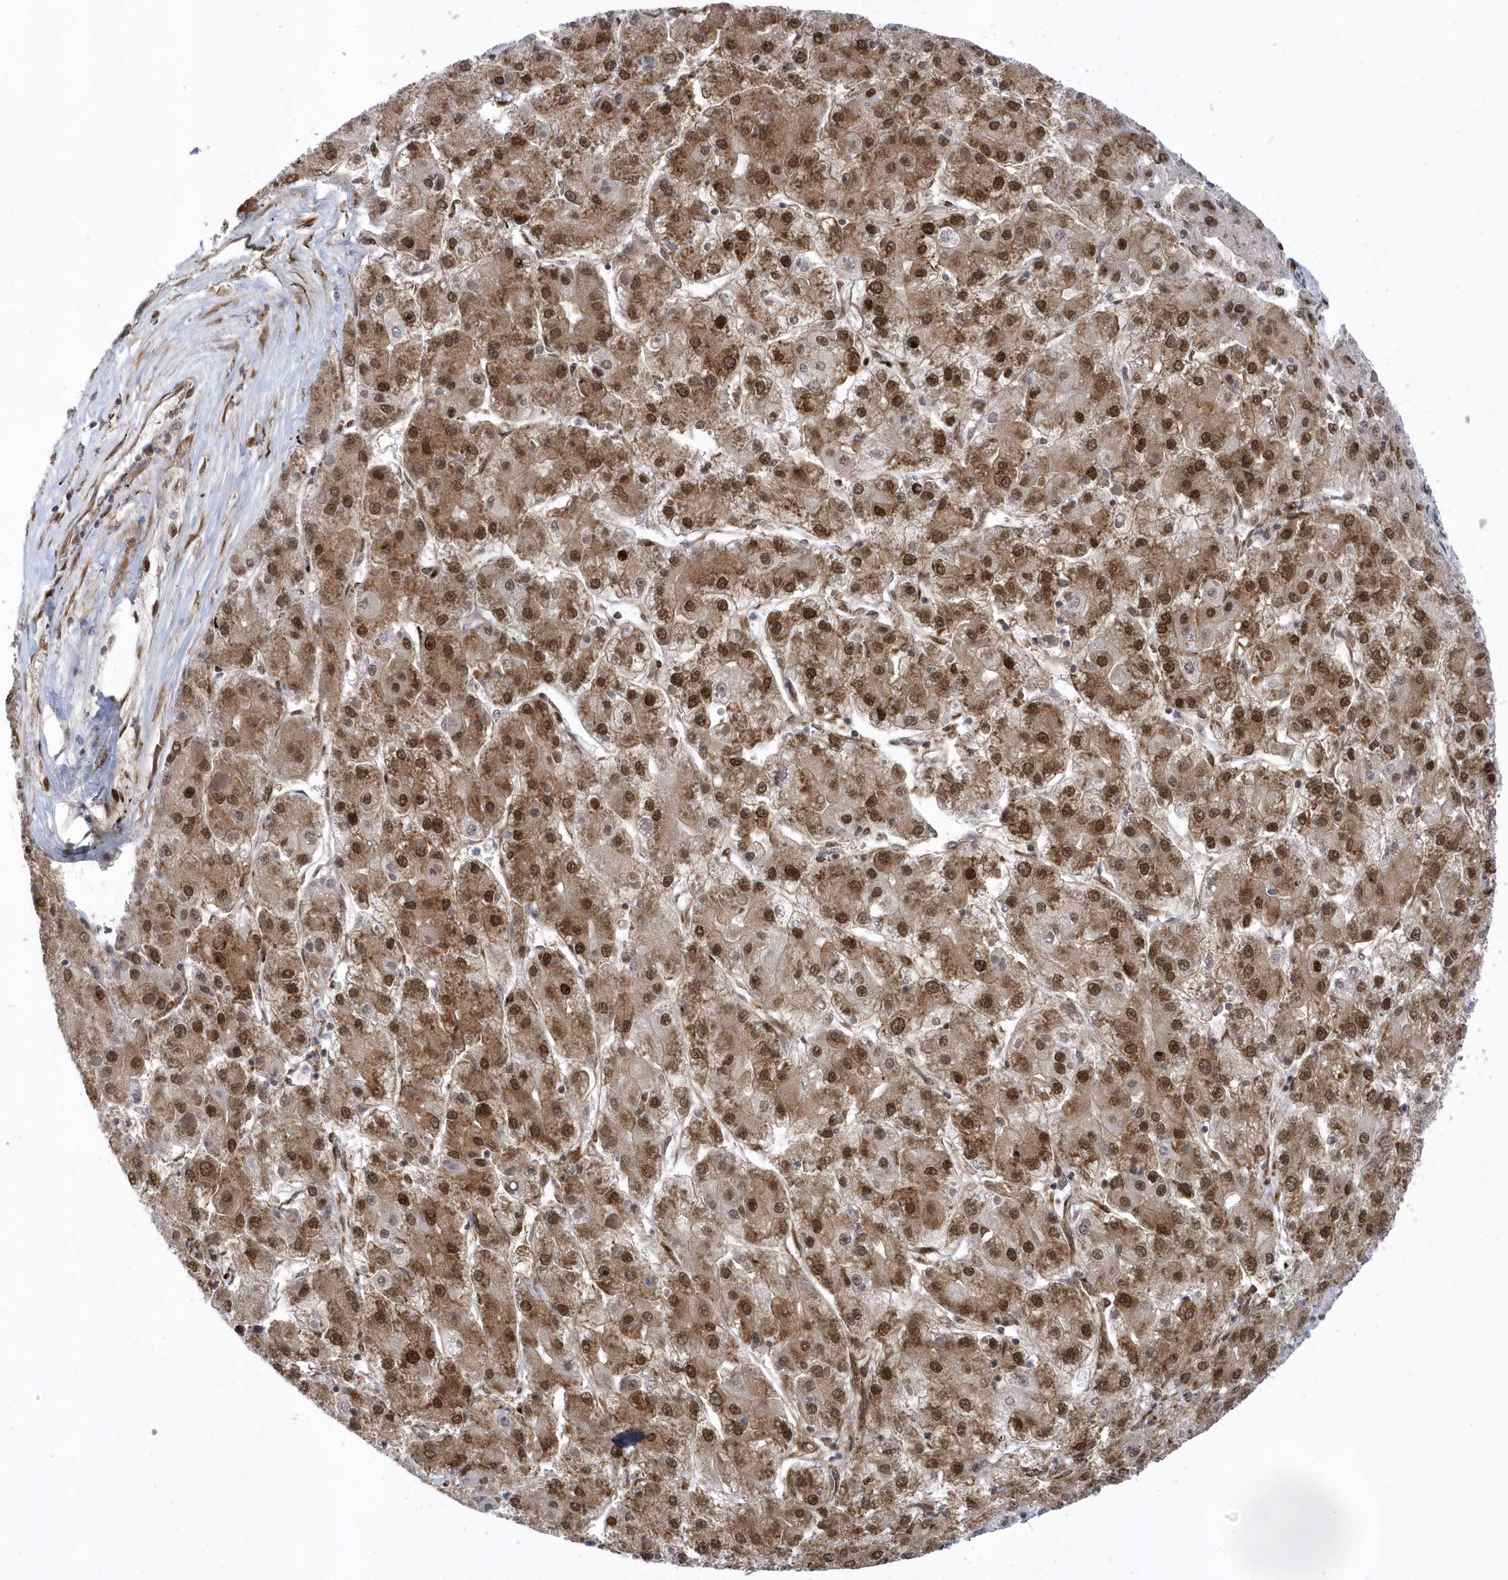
{"staining": {"intensity": "moderate", "quantity": ">75%", "location": "cytoplasmic/membranous,nuclear"}, "tissue": "liver cancer", "cell_type": "Tumor cells", "image_type": "cancer", "snomed": [{"axis": "morphology", "description": "Carcinoma, Hepatocellular, NOS"}, {"axis": "topography", "description": "Liver"}], "caption": "This photomicrograph exhibits hepatocellular carcinoma (liver) stained with immunohistochemistry to label a protein in brown. The cytoplasmic/membranous and nuclear of tumor cells show moderate positivity for the protein. Nuclei are counter-stained blue.", "gene": "PHF1", "patient": {"sex": "female", "age": 73}}